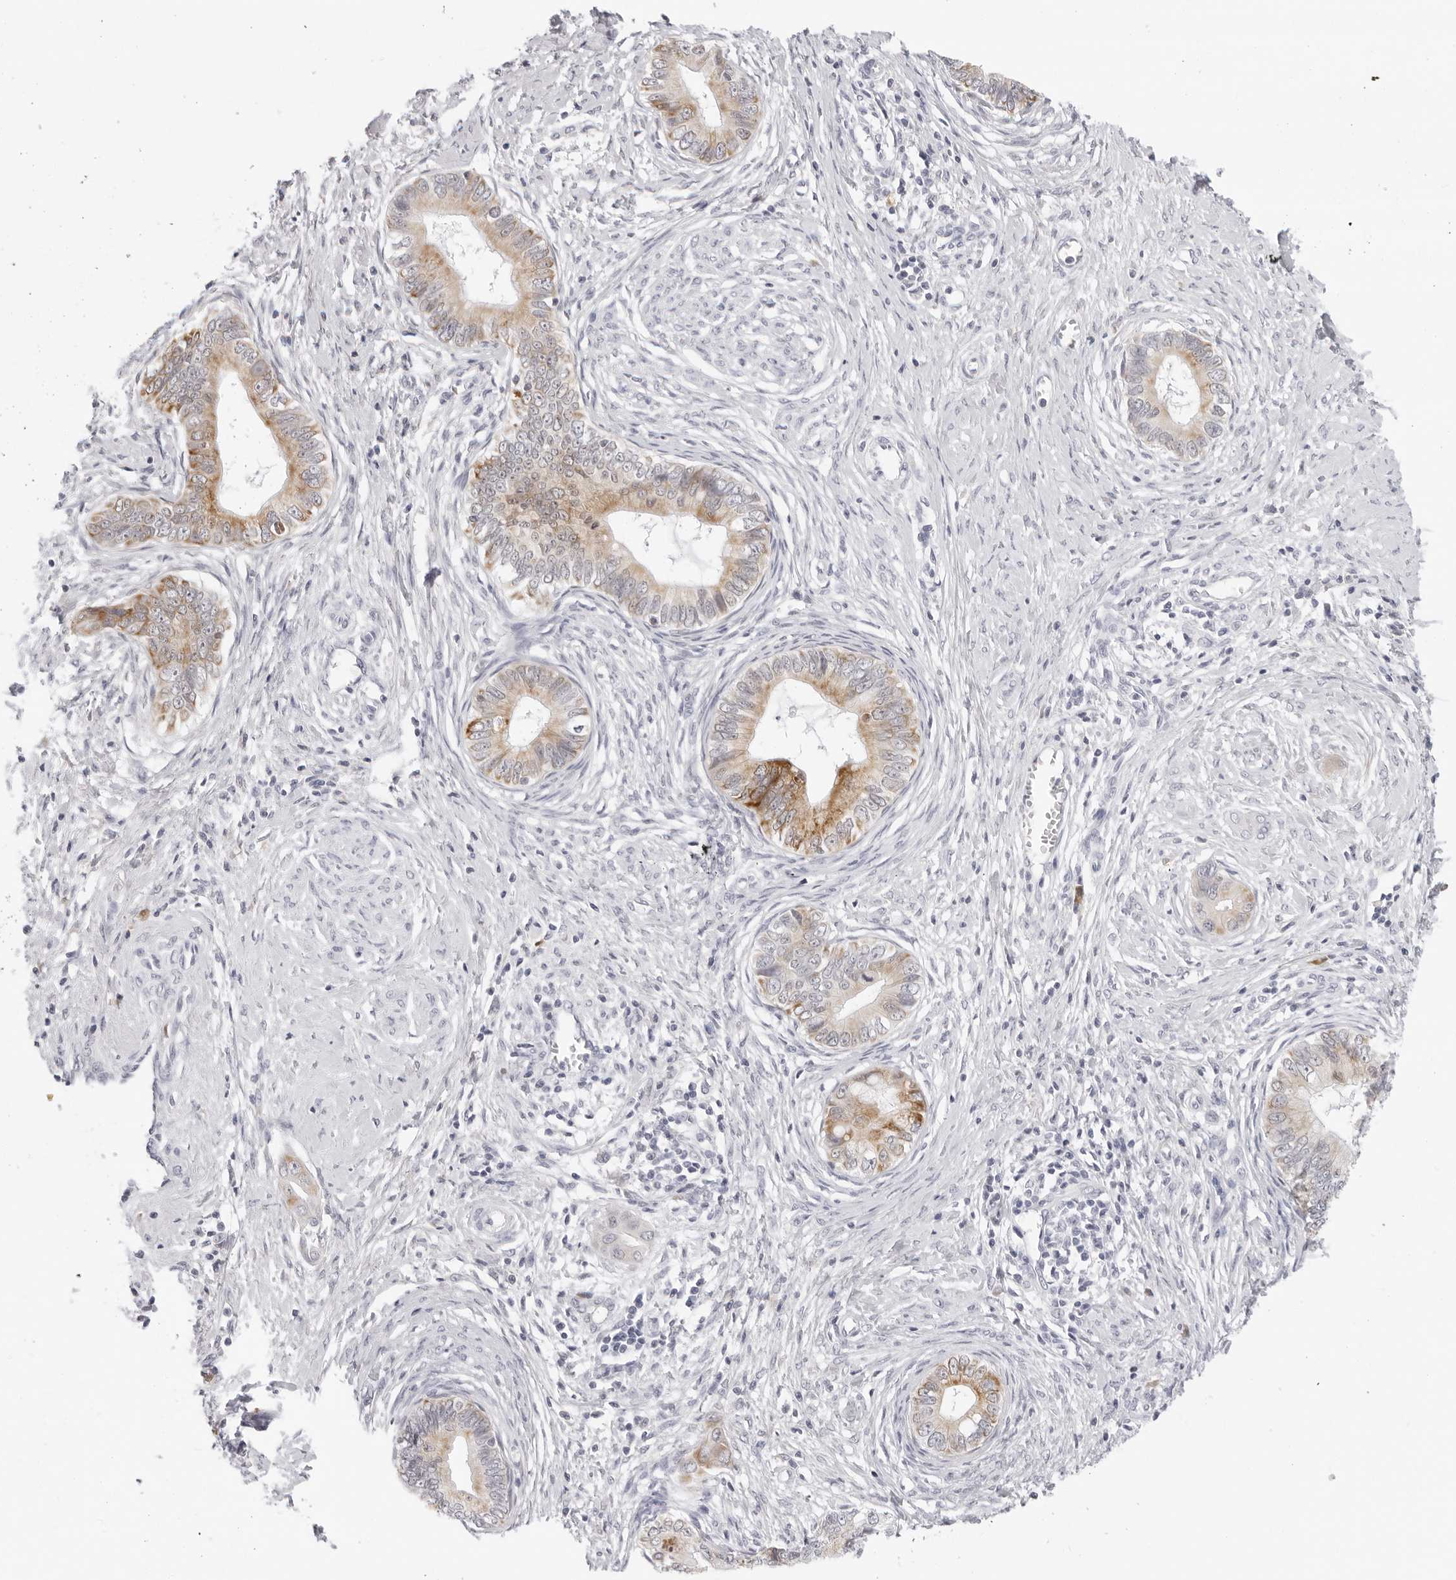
{"staining": {"intensity": "moderate", "quantity": "<25%", "location": "cytoplasmic/membranous"}, "tissue": "cervical cancer", "cell_type": "Tumor cells", "image_type": "cancer", "snomed": [{"axis": "morphology", "description": "Adenocarcinoma, NOS"}, {"axis": "topography", "description": "Cervix"}], "caption": "DAB immunohistochemical staining of cervical adenocarcinoma reveals moderate cytoplasmic/membranous protein expression in approximately <25% of tumor cells. The staining is performed using DAB (3,3'-diaminobenzidine) brown chromogen to label protein expression. The nuclei are counter-stained blue using hematoxylin.", "gene": "EDN2", "patient": {"sex": "female", "age": 44}}